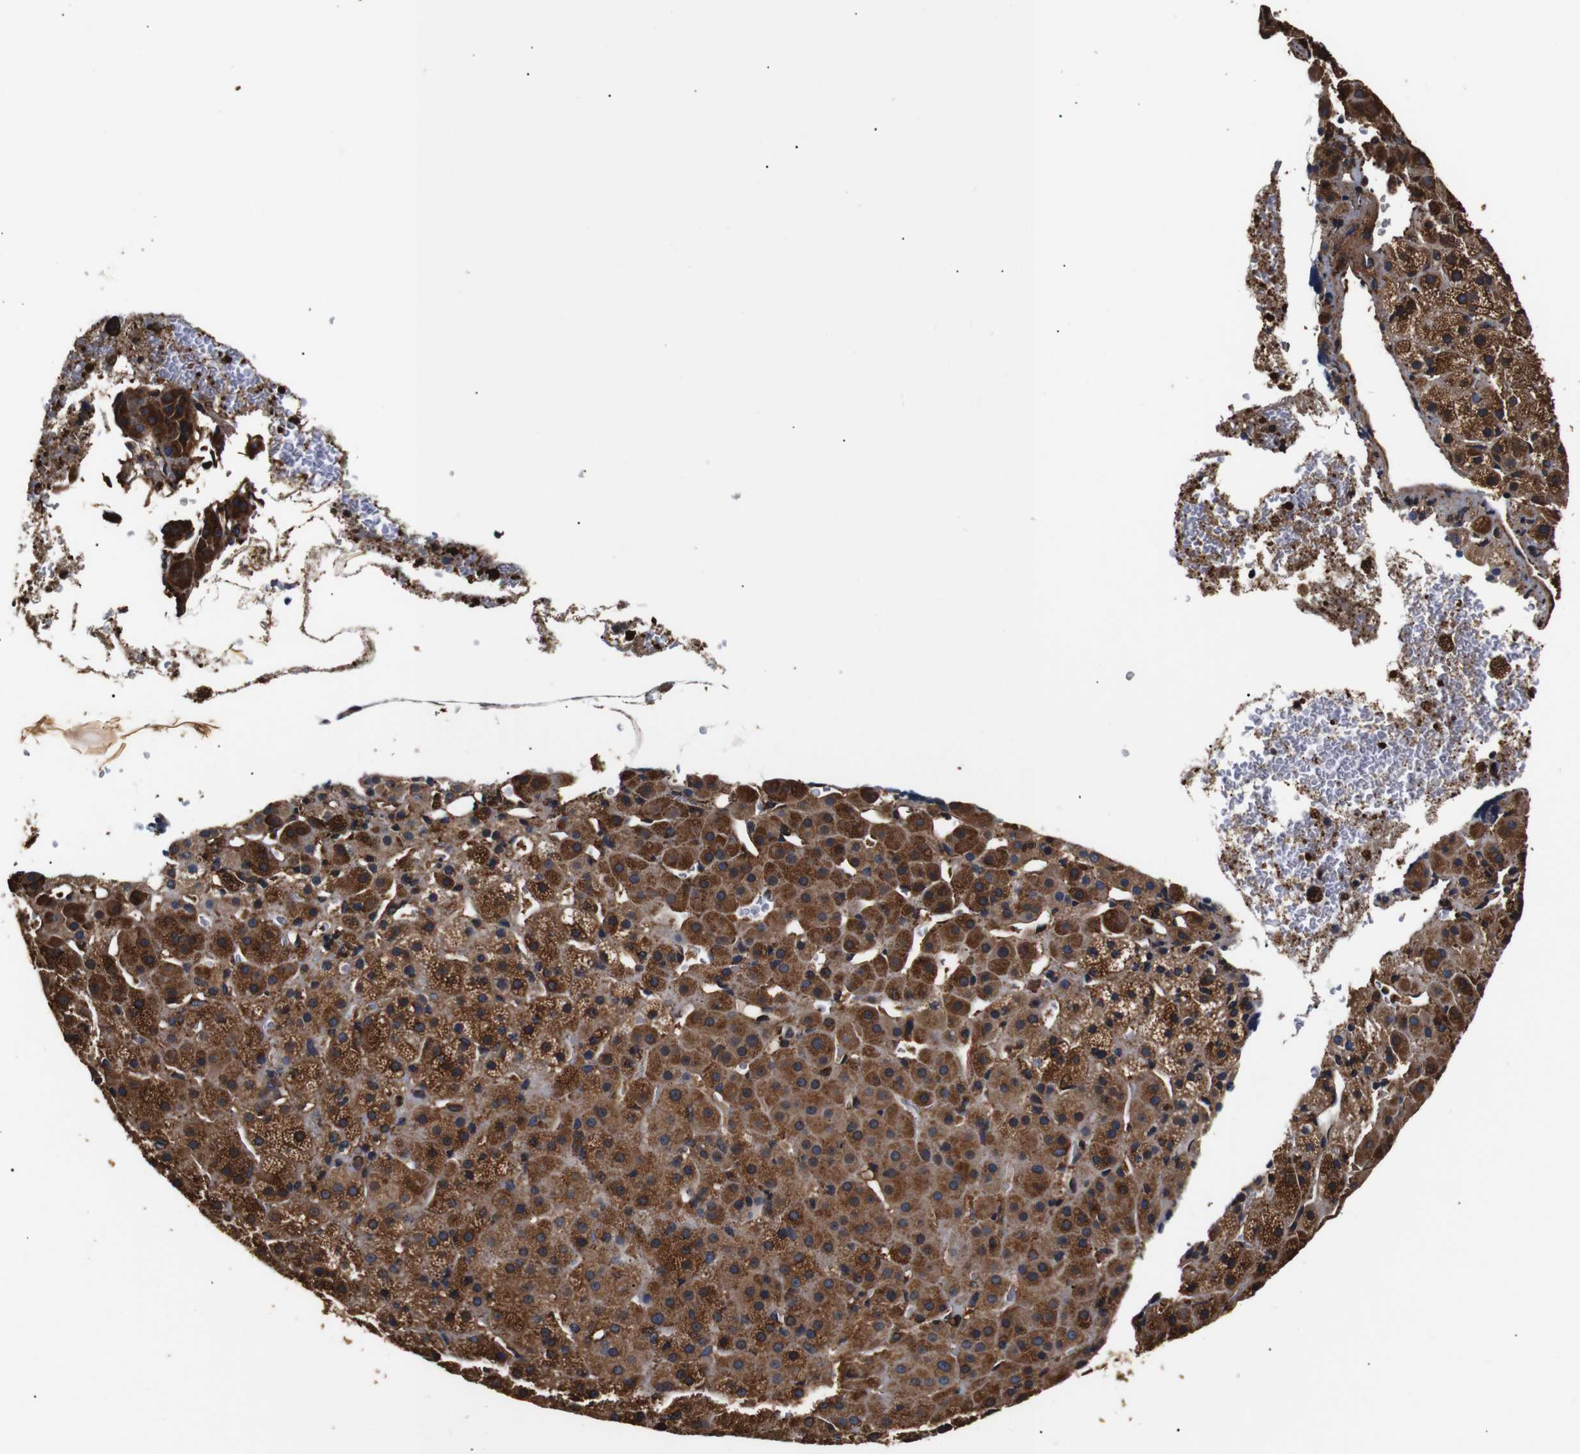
{"staining": {"intensity": "moderate", "quantity": ">75%", "location": "cytoplasmic/membranous"}, "tissue": "adrenal gland", "cell_type": "Glandular cells", "image_type": "normal", "snomed": [{"axis": "morphology", "description": "Normal tissue, NOS"}, {"axis": "topography", "description": "Adrenal gland"}], "caption": "Immunohistochemistry (DAB) staining of normal adrenal gland reveals moderate cytoplasmic/membranous protein expression in approximately >75% of glandular cells.", "gene": "HHIP", "patient": {"sex": "female", "age": 57}}